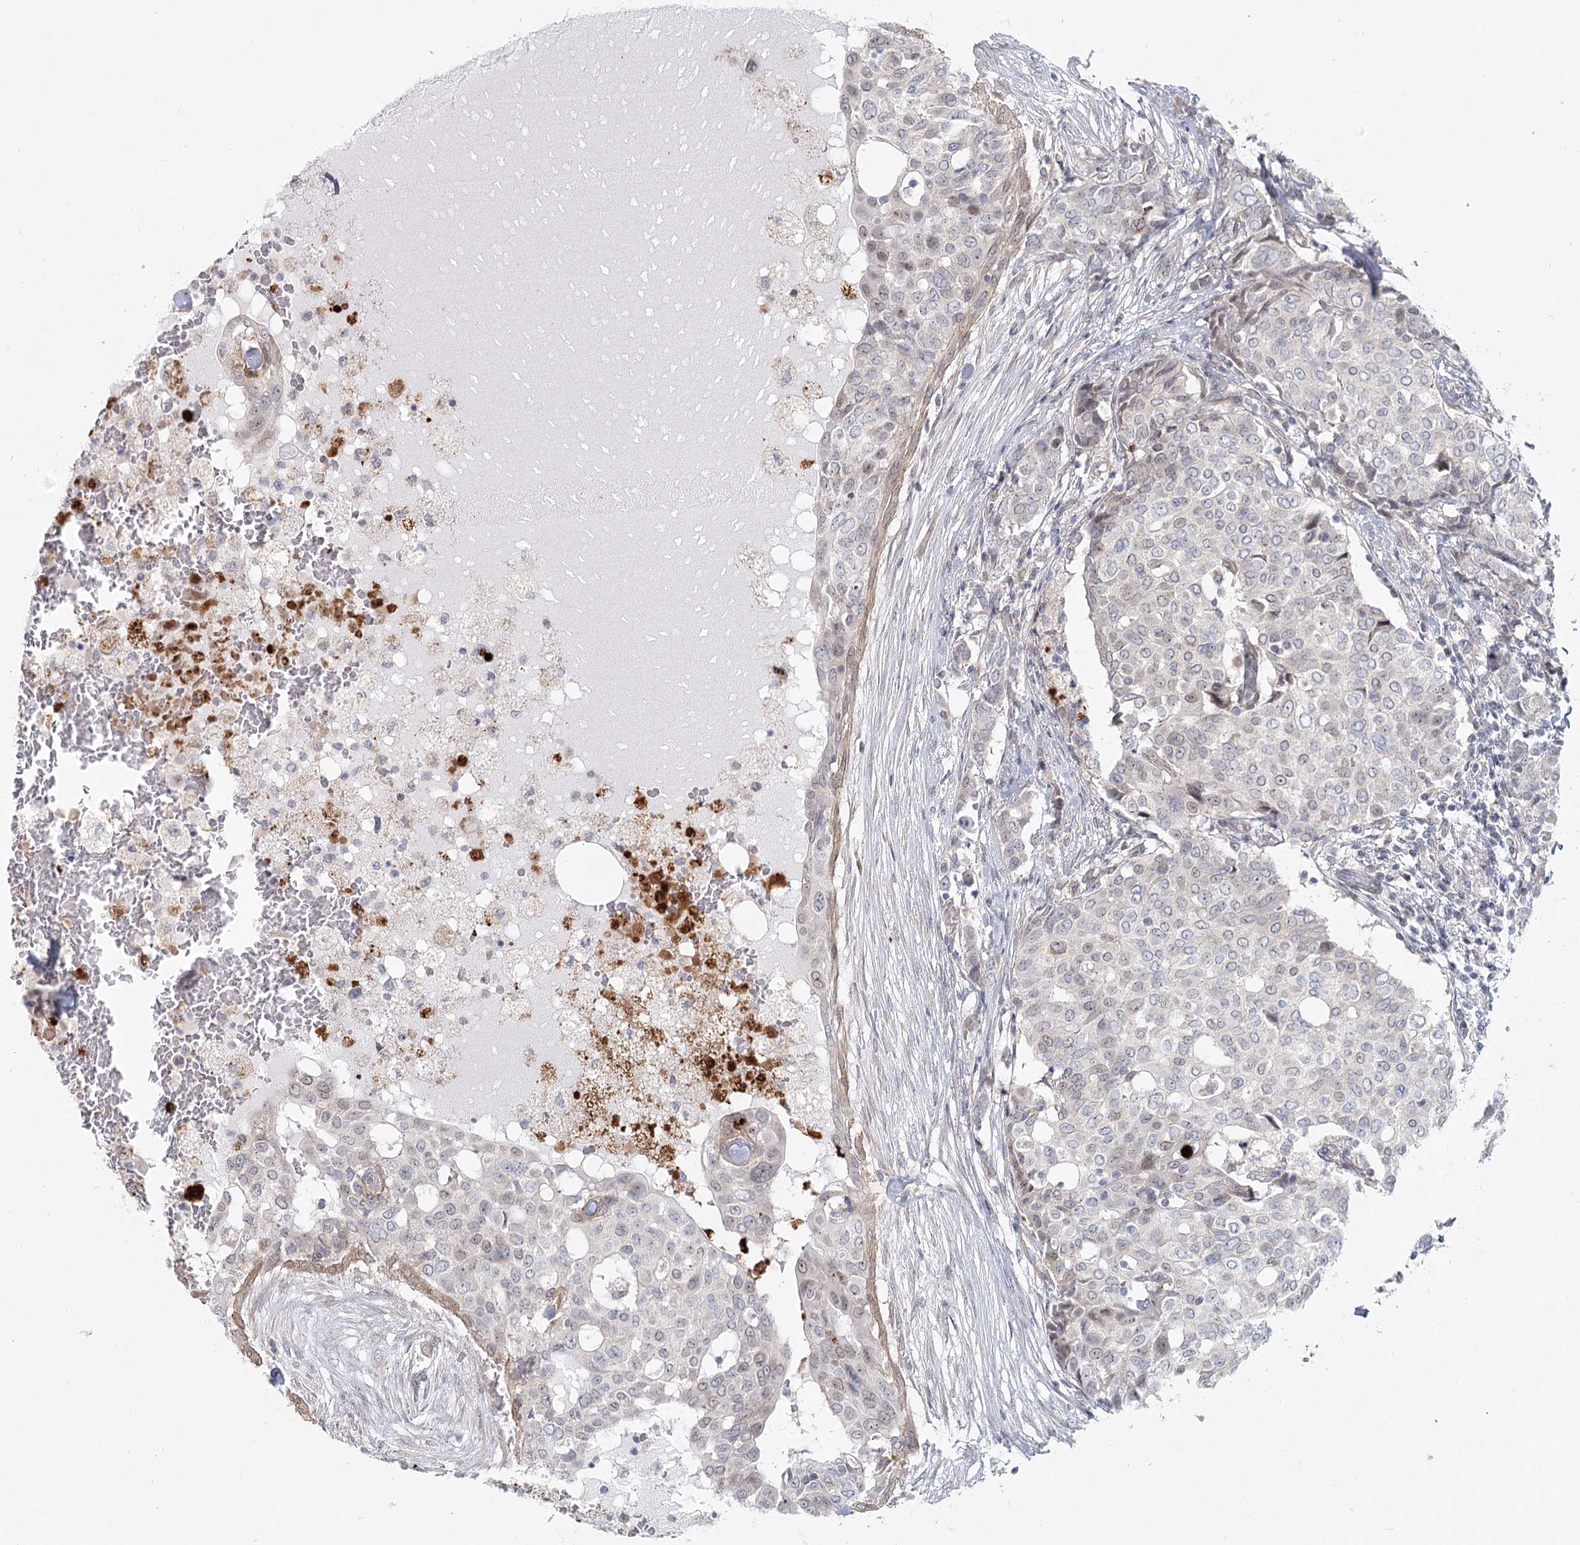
{"staining": {"intensity": "negative", "quantity": "none", "location": "none"}, "tissue": "breast cancer", "cell_type": "Tumor cells", "image_type": "cancer", "snomed": [{"axis": "morphology", "description": "Lobular carcinoma"}, {"axis": "topography", "description": "Breast"}], "caption": "Tumor cells show no significant expression in breast lobular carcinoma. The staining was performed using DAB to visualize the protein expression in brown, while the nuclei were stained in blue with hematoxylin (Magnification: 20x).", "gene": "SPINK13", "patient": {"sex": "female", "age": 51}}